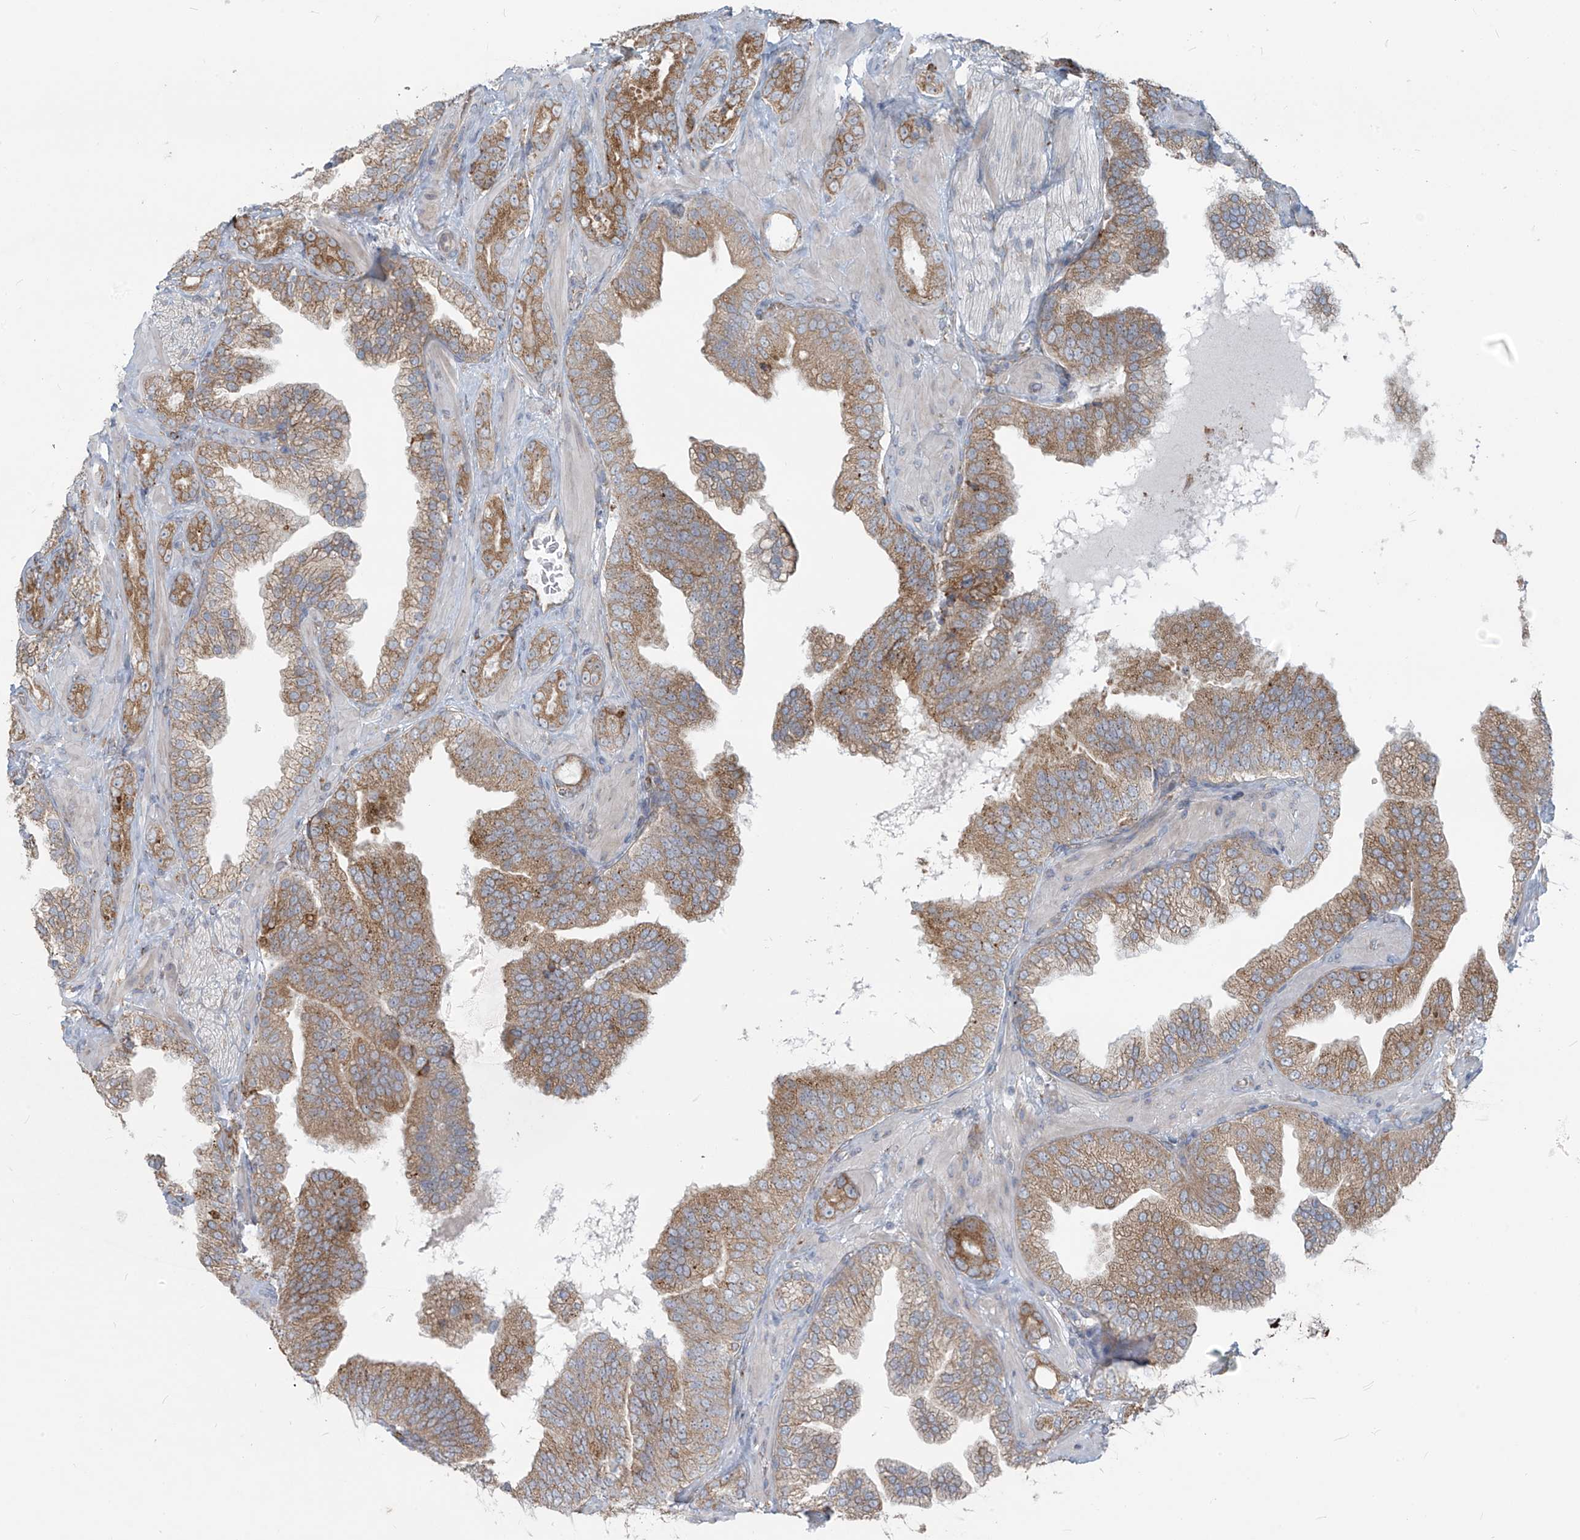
{"staining": {"intensity": "moderate", "quantity": ">75%", "location": "cytoplasmic/membranous"}, "tissue": "prostate cancer", "cell_type": "Tumor cells", "image_type": "cancer", "snomed": [{"axis": "morphology", "description": "Adenocarcinoma, High grade"}, {"axis": "topography", "description": "Prostate"}], "caption": "High-magnification brightfield microscopy of prostate cancer stained with DAB (brown) and counterstained with hematoxylin (blue). tumor cells exhibit moderate cytoplasmic/membranous expression is seen in approximately>75% of cells. Using DAB (3,3'-diaminobenzidine) (brown) and hematoxylin (blue) stains, captured at high magnification using brightfield microscopy.", "gene": "KATNIP", "patient": {"sex": "male", "age": 58}}